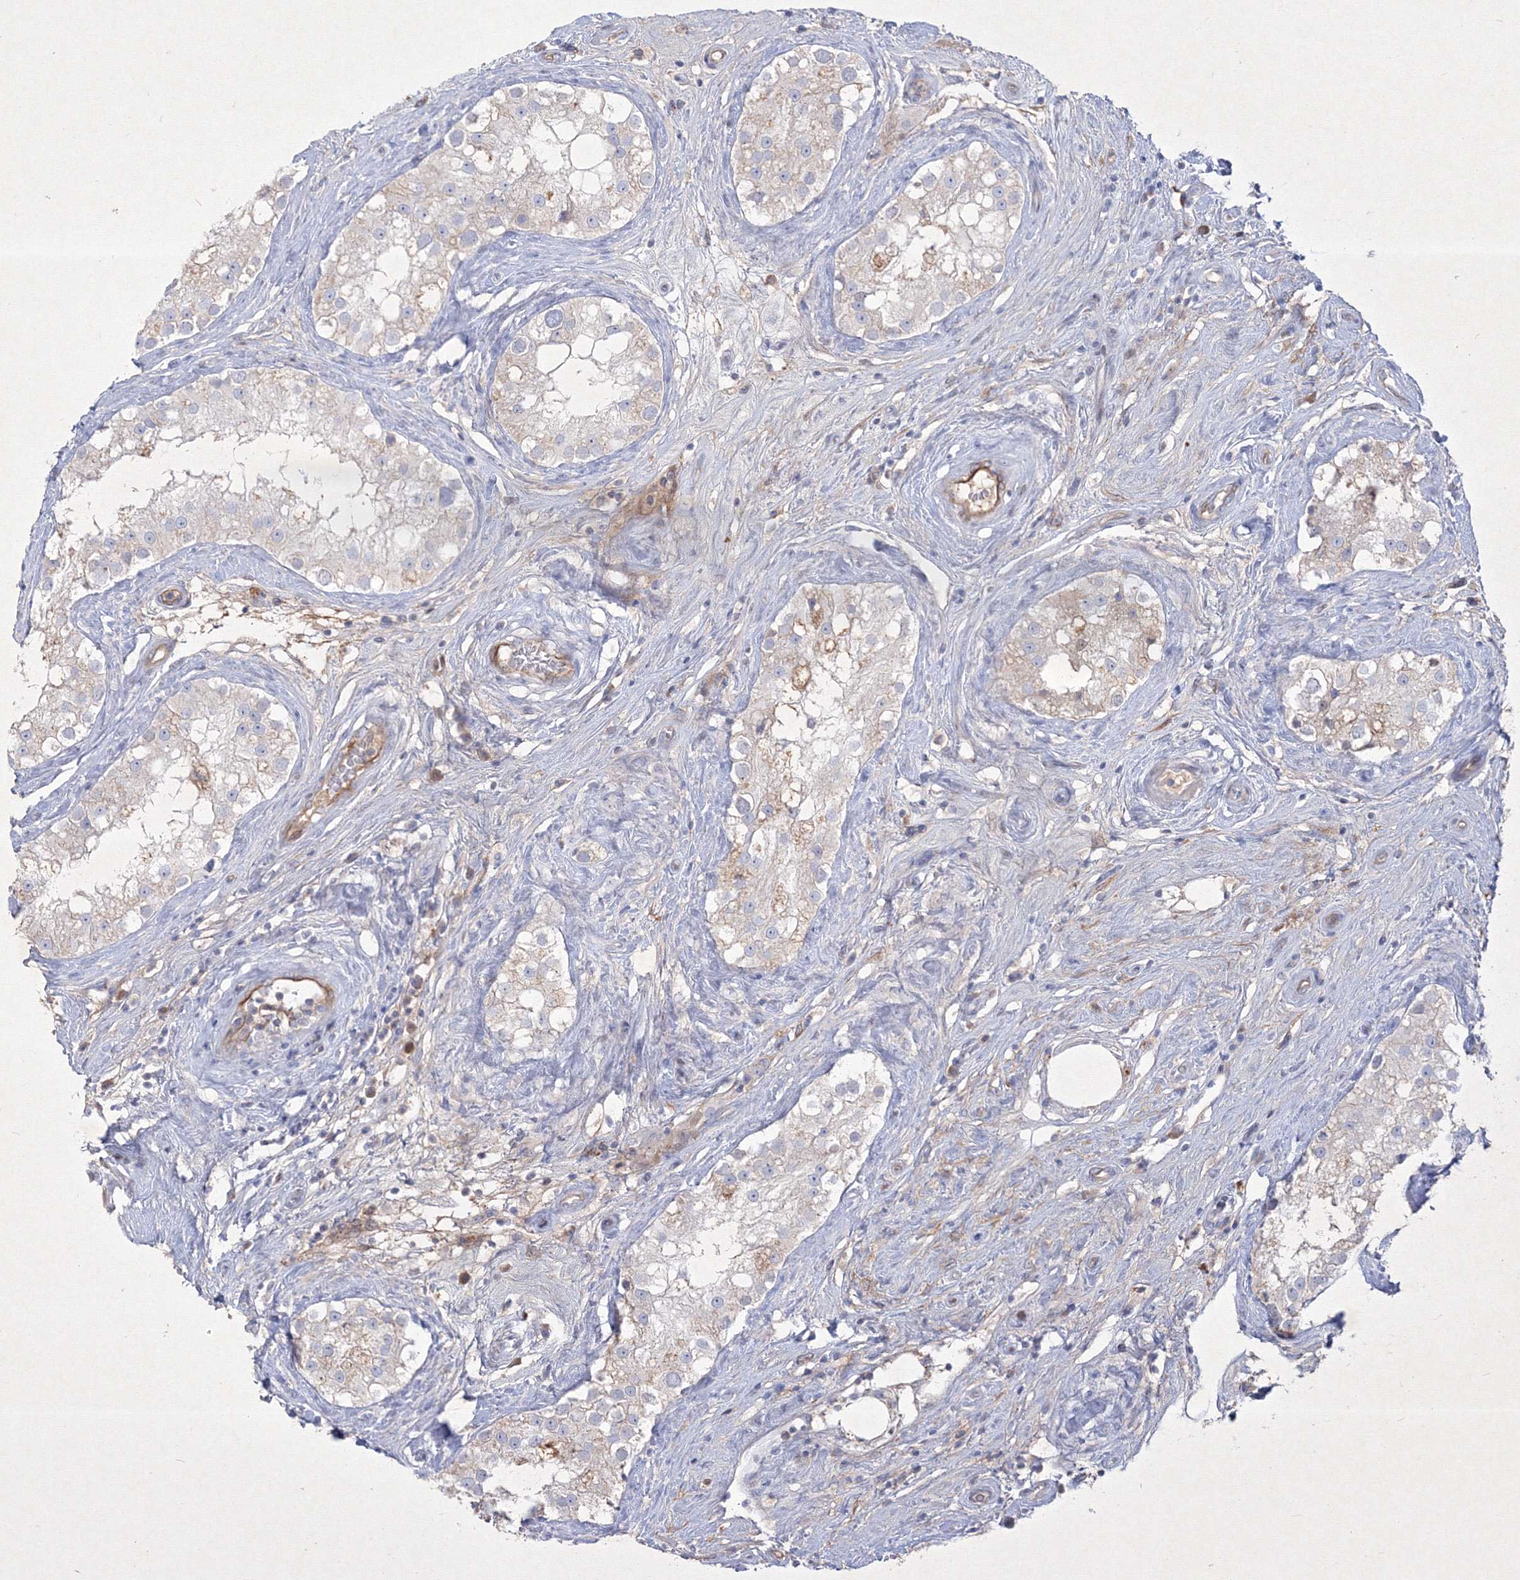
{"staining": {"intensity": "negative", "quantity": "none", "location": "none"}, "tissue": "testis", "cell_type": "Cells in seminiferous ducts", "image_type": "normal", "snomed": [{"axis": "morphology", "description": "Normal tissue, NOS"}, {"axis": "topography", "description": "Testis"}], "caption": "Immunohistochemistry micrograph of normal human testis stained for a protein (brown), which exhibits no expression in cells in seminiferous ducts. The staining is performed using DAB (3,3'-diaminobenzidine) brown chromogen with nuclei counter-stained in using hematoxylin.", "gene": "TMEM139", "patient": {"sex": "male", "age": 84}}